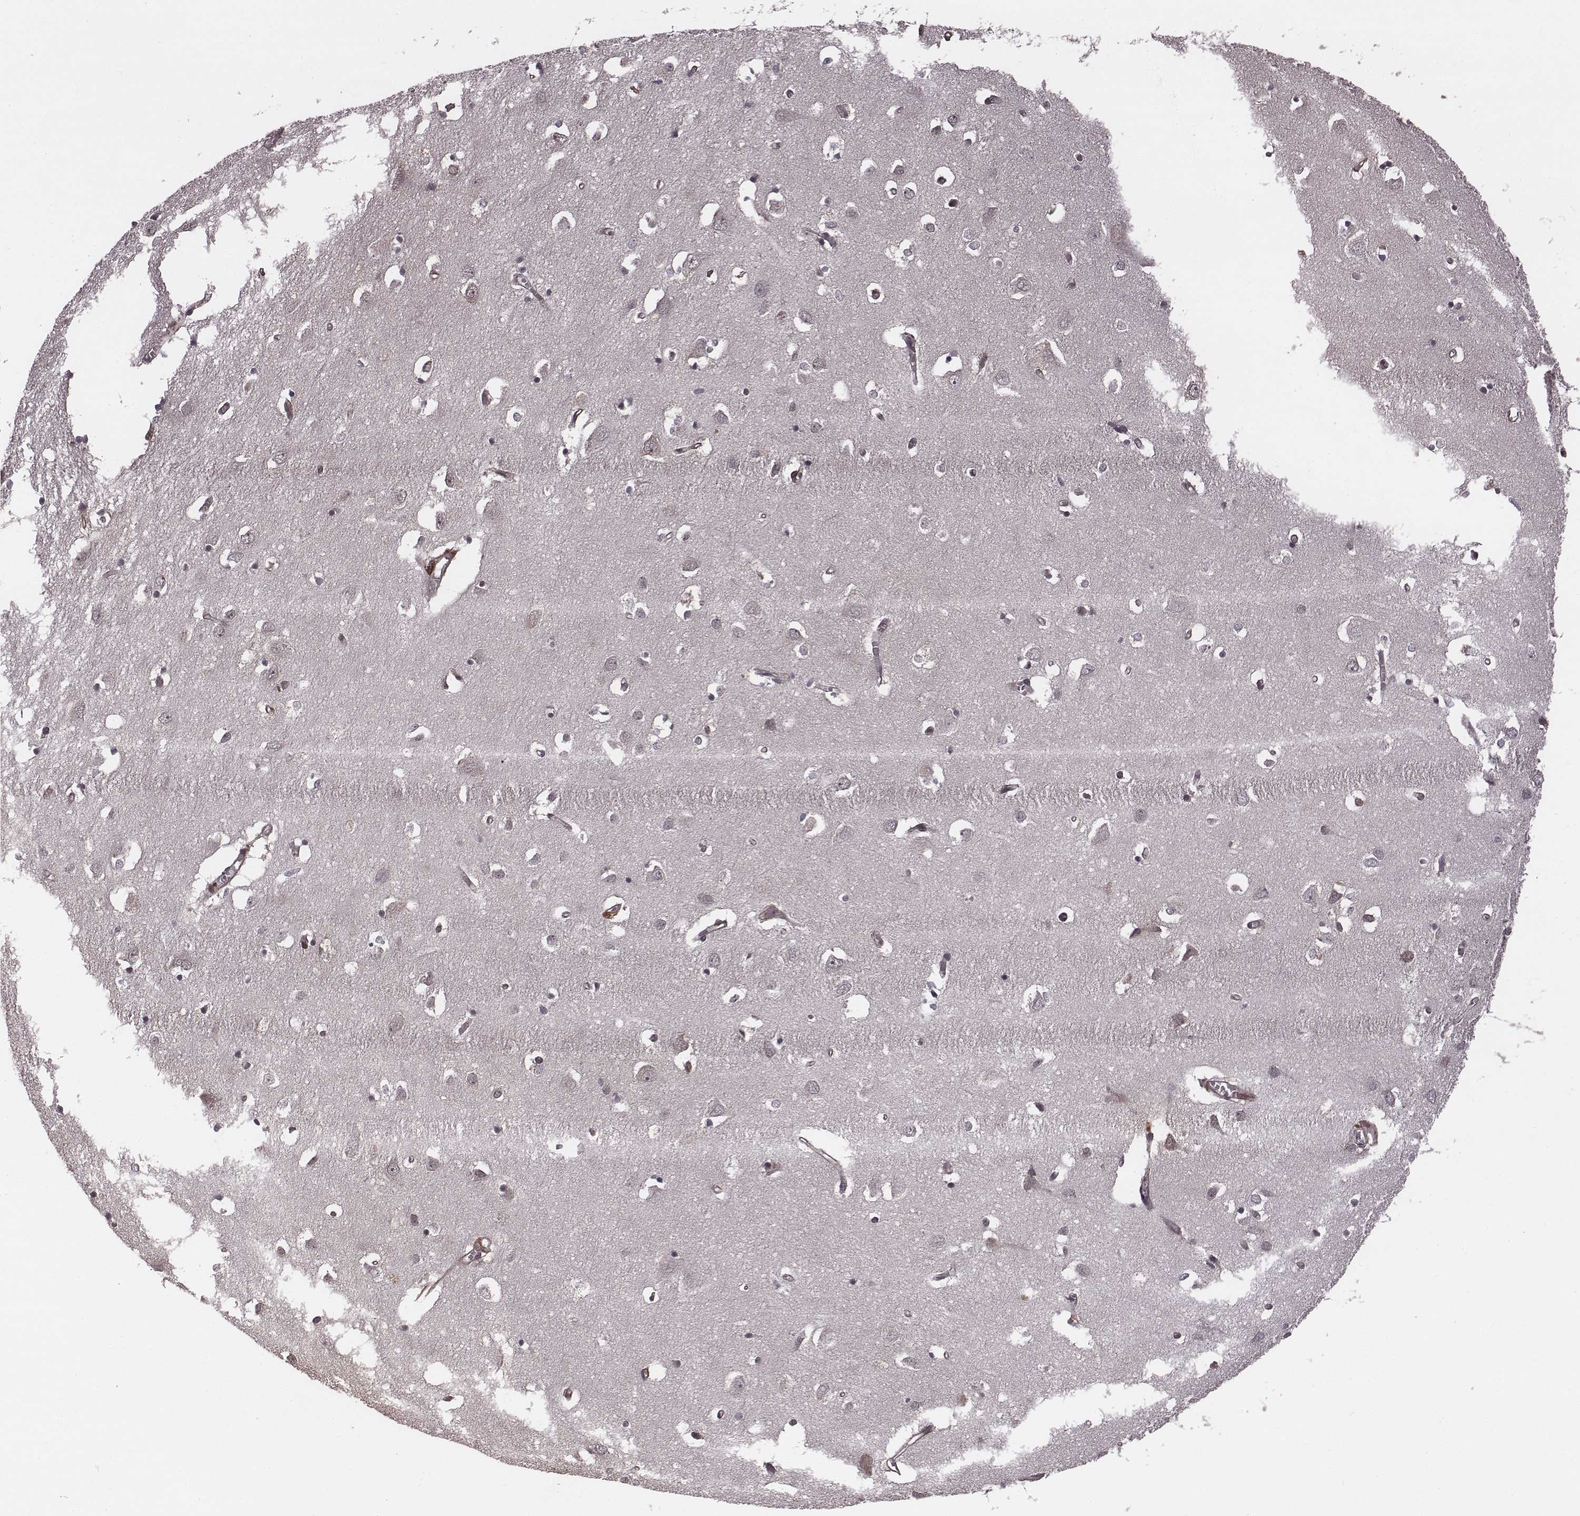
{"staining": {"intensity": "negative", "quantity": "none", "location": "none"}, "tissue": "cerebral cortex", "cell_type": "Endothelial cells", "image_type": "normal", "snomed": [{"axis": "morphology", "description": "Normal tissue, NOS"}, {"axis": "topography", "description": "Cerebral cortex"}], "caption": "Human cerebral cortex stained for a protein using immunohistochemistry reveals no positivity in endothelial cells.", "gene": "RPL3", "patient": {"sex": "male", "age": 70}}